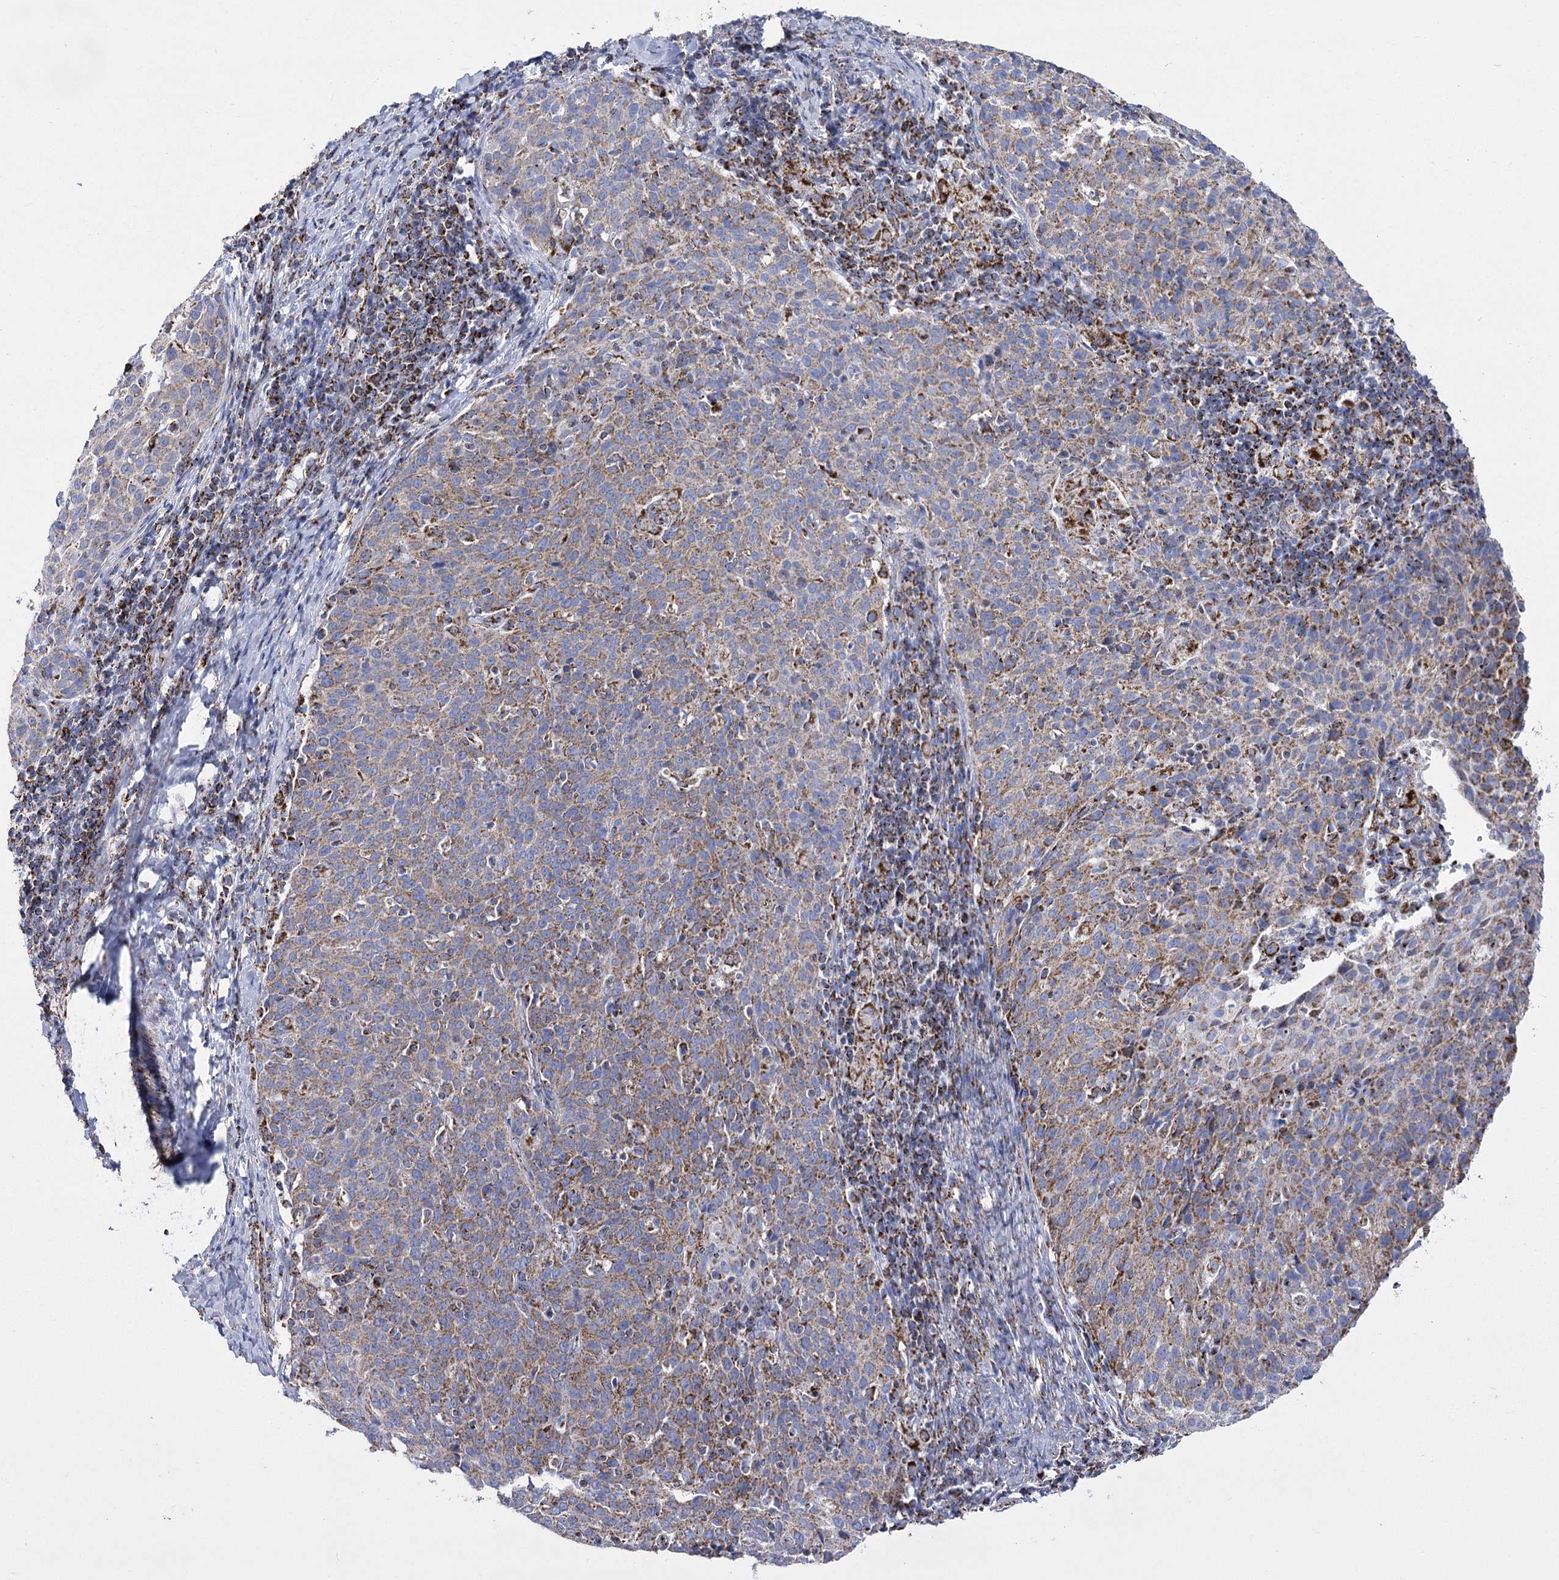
{"staining": {"intensity": "moderate", "quantity": ">75%", "location": "cytoplasmic/membranous"}, "tissue": "cervical cancer", "cell_type": "Tumor cells", "image_type": "cancer", "snomed": [{"axis": "morphology", "description": "Squamous cell carcinoma, NOS"}, {"axis": "topography", "description": "Cervix"}], "caption": "The photomicrograph reveals a brown stain indicating the presence of a protein in the cytoplasmic/membranous of tumor cells in cervical cancer (squamous cell carcinoma). Using DAB (3,3'-diaminobenzidine) (brown) and hematoxylin (blue) stains, captured at high magnification using brightfield microscopy.", "gene": "PDHB", "patient": {"sex": "female", "age": 38}}